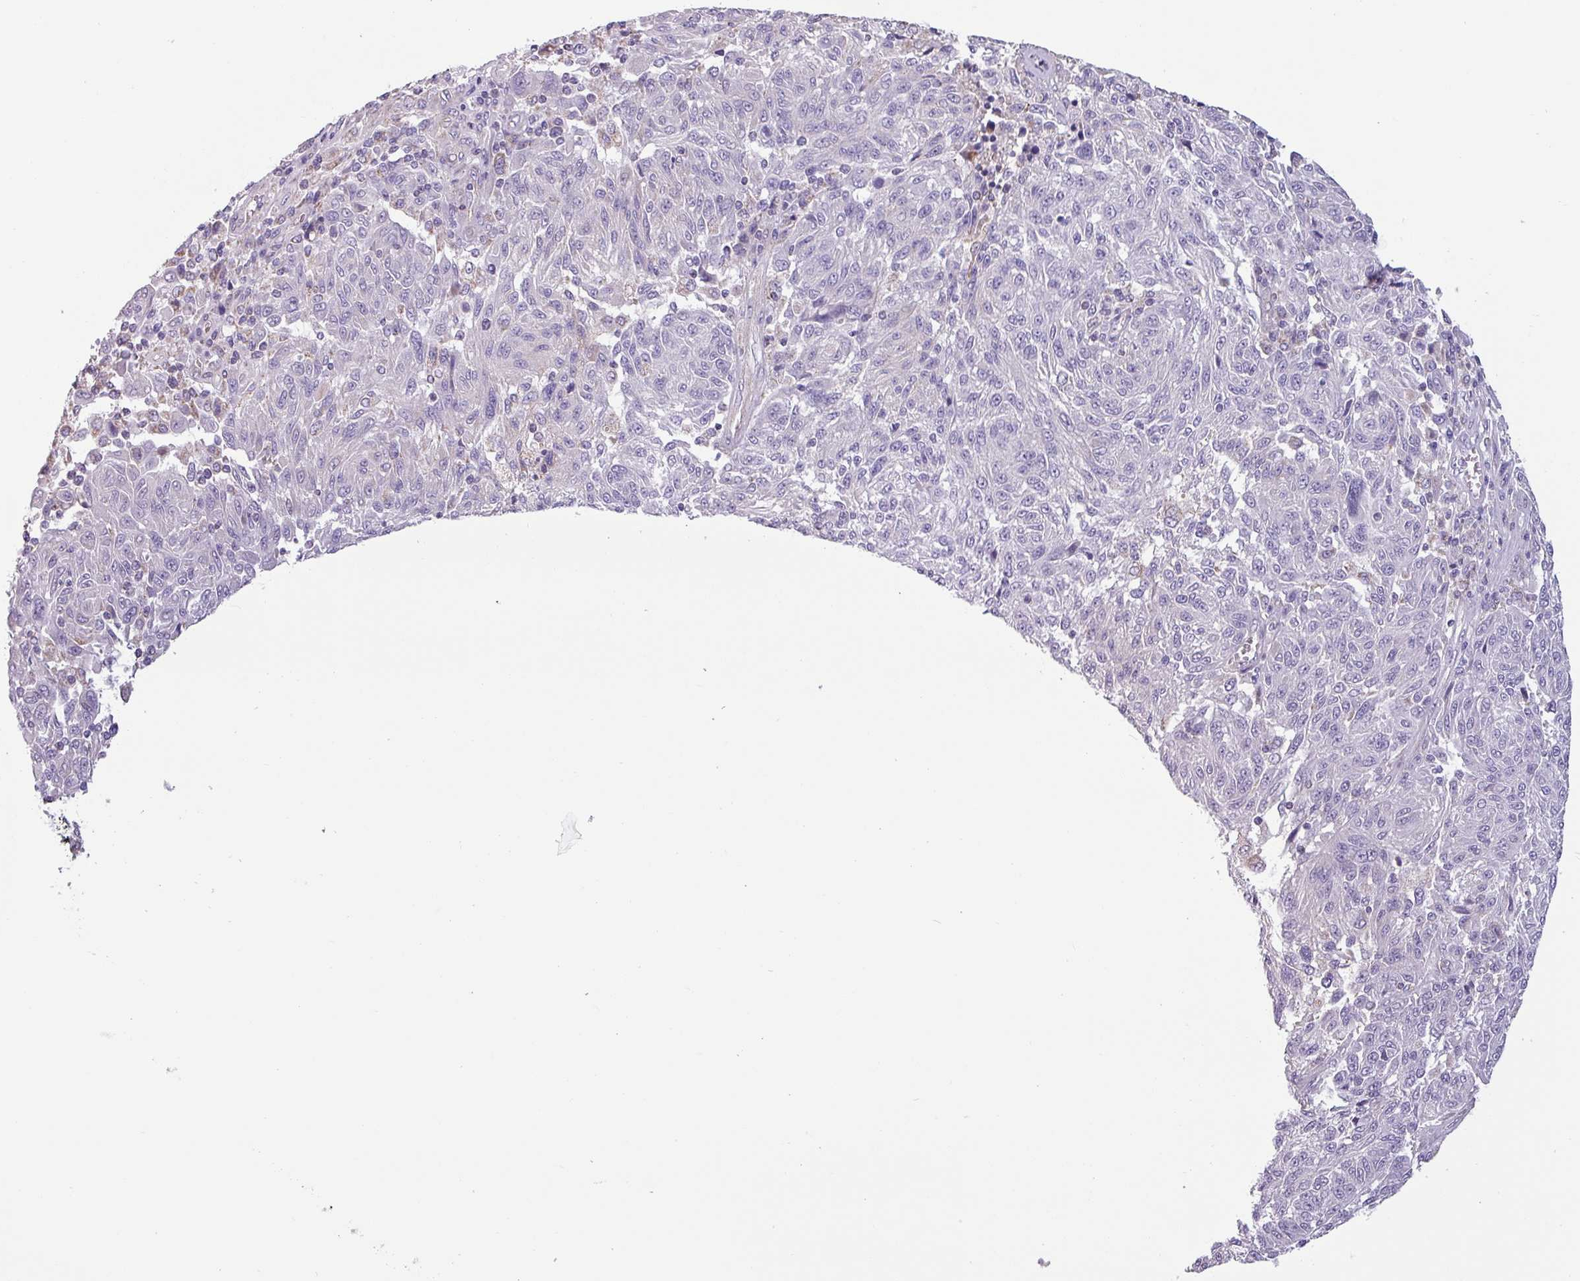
{"staining": {"intensity": "negative", "quantity": "none", "location": "none"}, "tissue": "melanoma", "cell_type": "Tumor cells", "image_type": "cancer", "snomed": [{"axis": "morphology", "description": "Malignant melanoma, NOS"}, {"axis": "topography", "description": "Skin"}], "caption": "Immunohistochemical staining of malignant melanoma exhibits no significant positivity in tumor cells.", "gene": "CAMK1", "patient": {"sex": "male", "age": 53}}